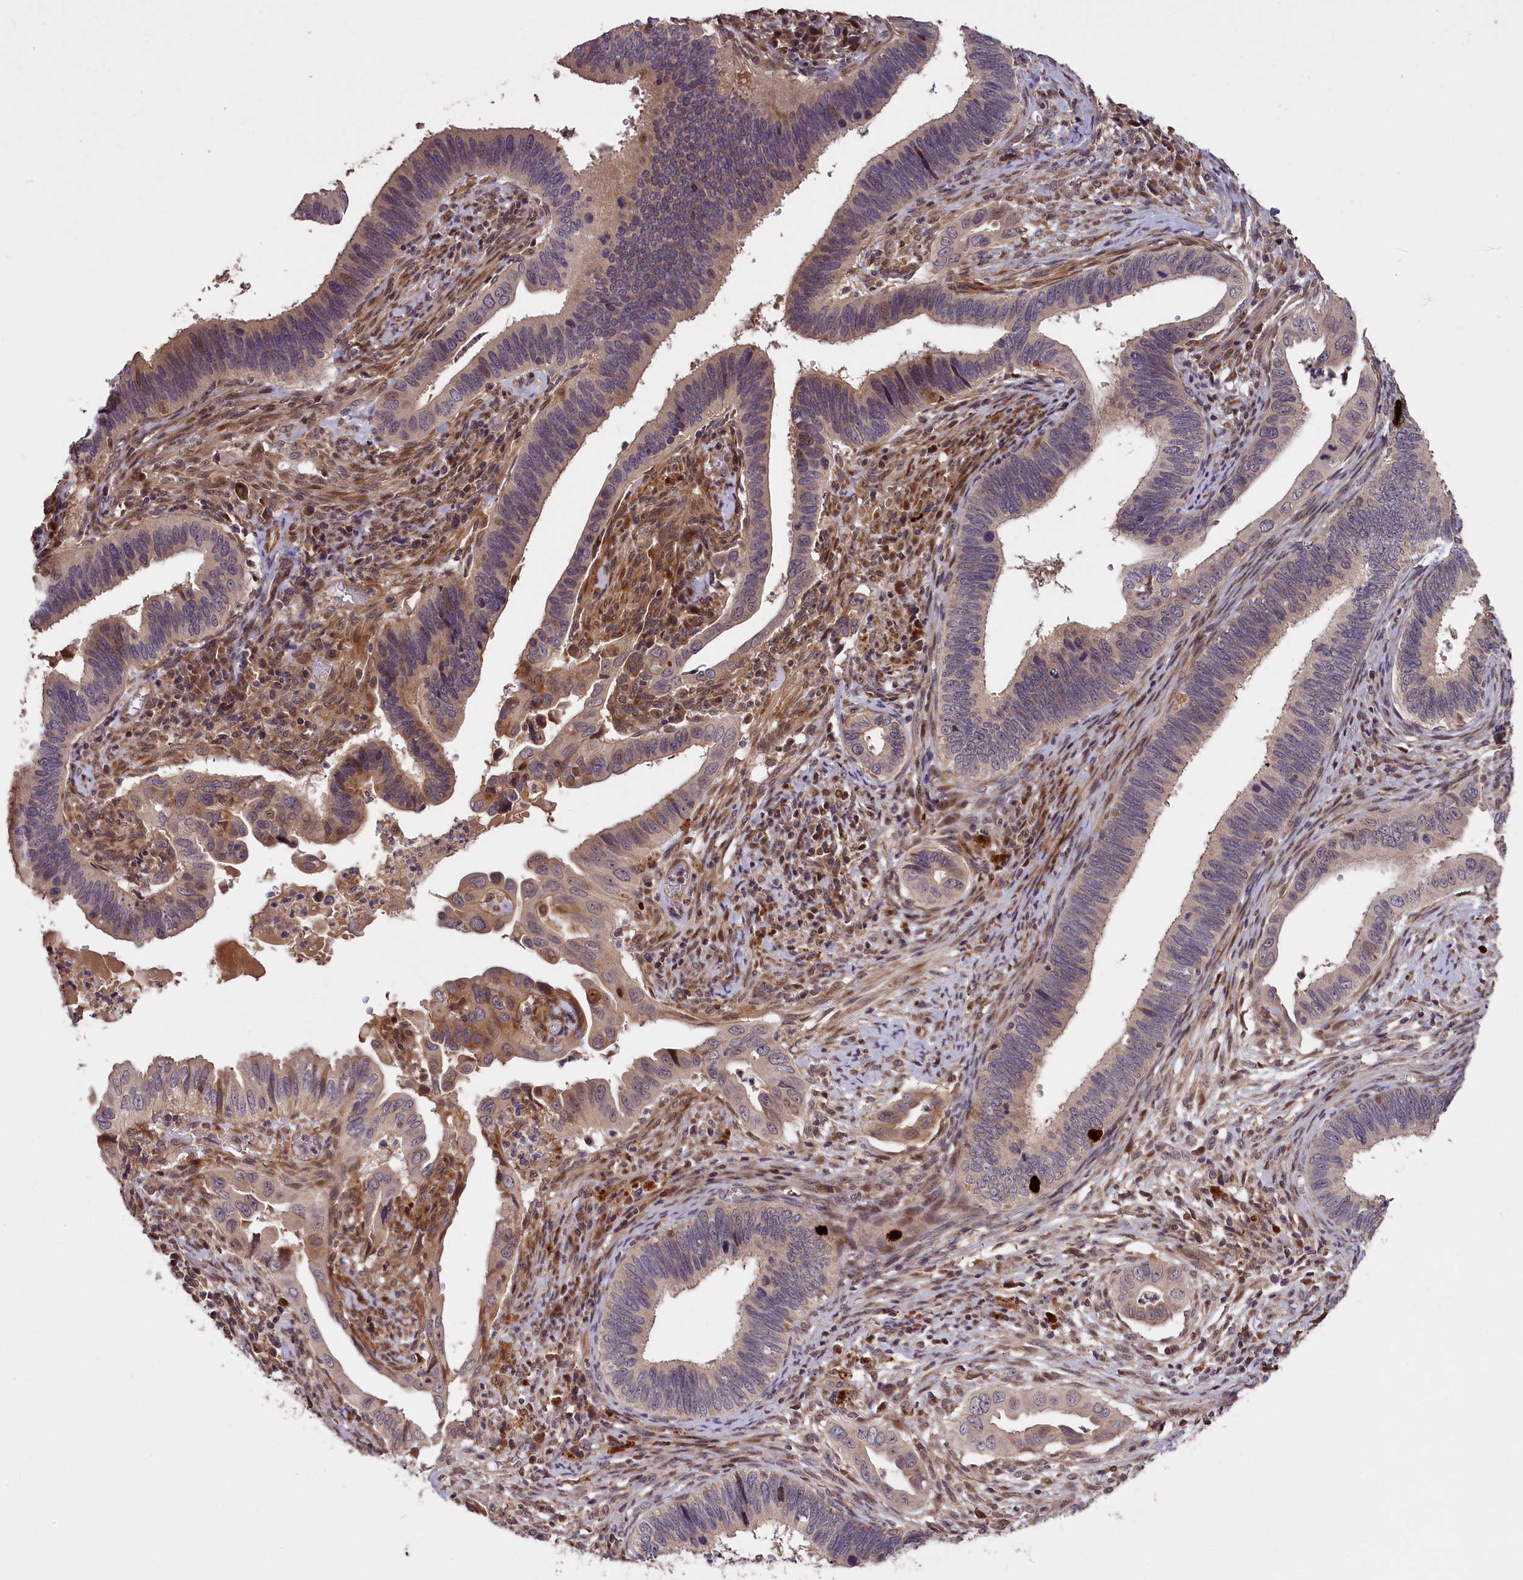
{"staining": {"intensity": "moderate", "quantity": "25%-75%", "location": "cytoplasmic/membranous,nuclear"}, "tissue": "cervical cancer", "cell_type": "Tumor cells", "image_type": "cancer", "snomed": [{"axis": "morphology", "description": "Adenocarcinoma, NOS"}, {"axis": "topography", "description": "Cervix"}], "caption": "Brown immunohistochemical staining in cervical cancer shows moderate cytoplasmic/membranous and nuclear staining in approximately 25%-75% of tumor cells.", "gene": "DNAJB9", "patient": {"sex": "female", "age": 42}}